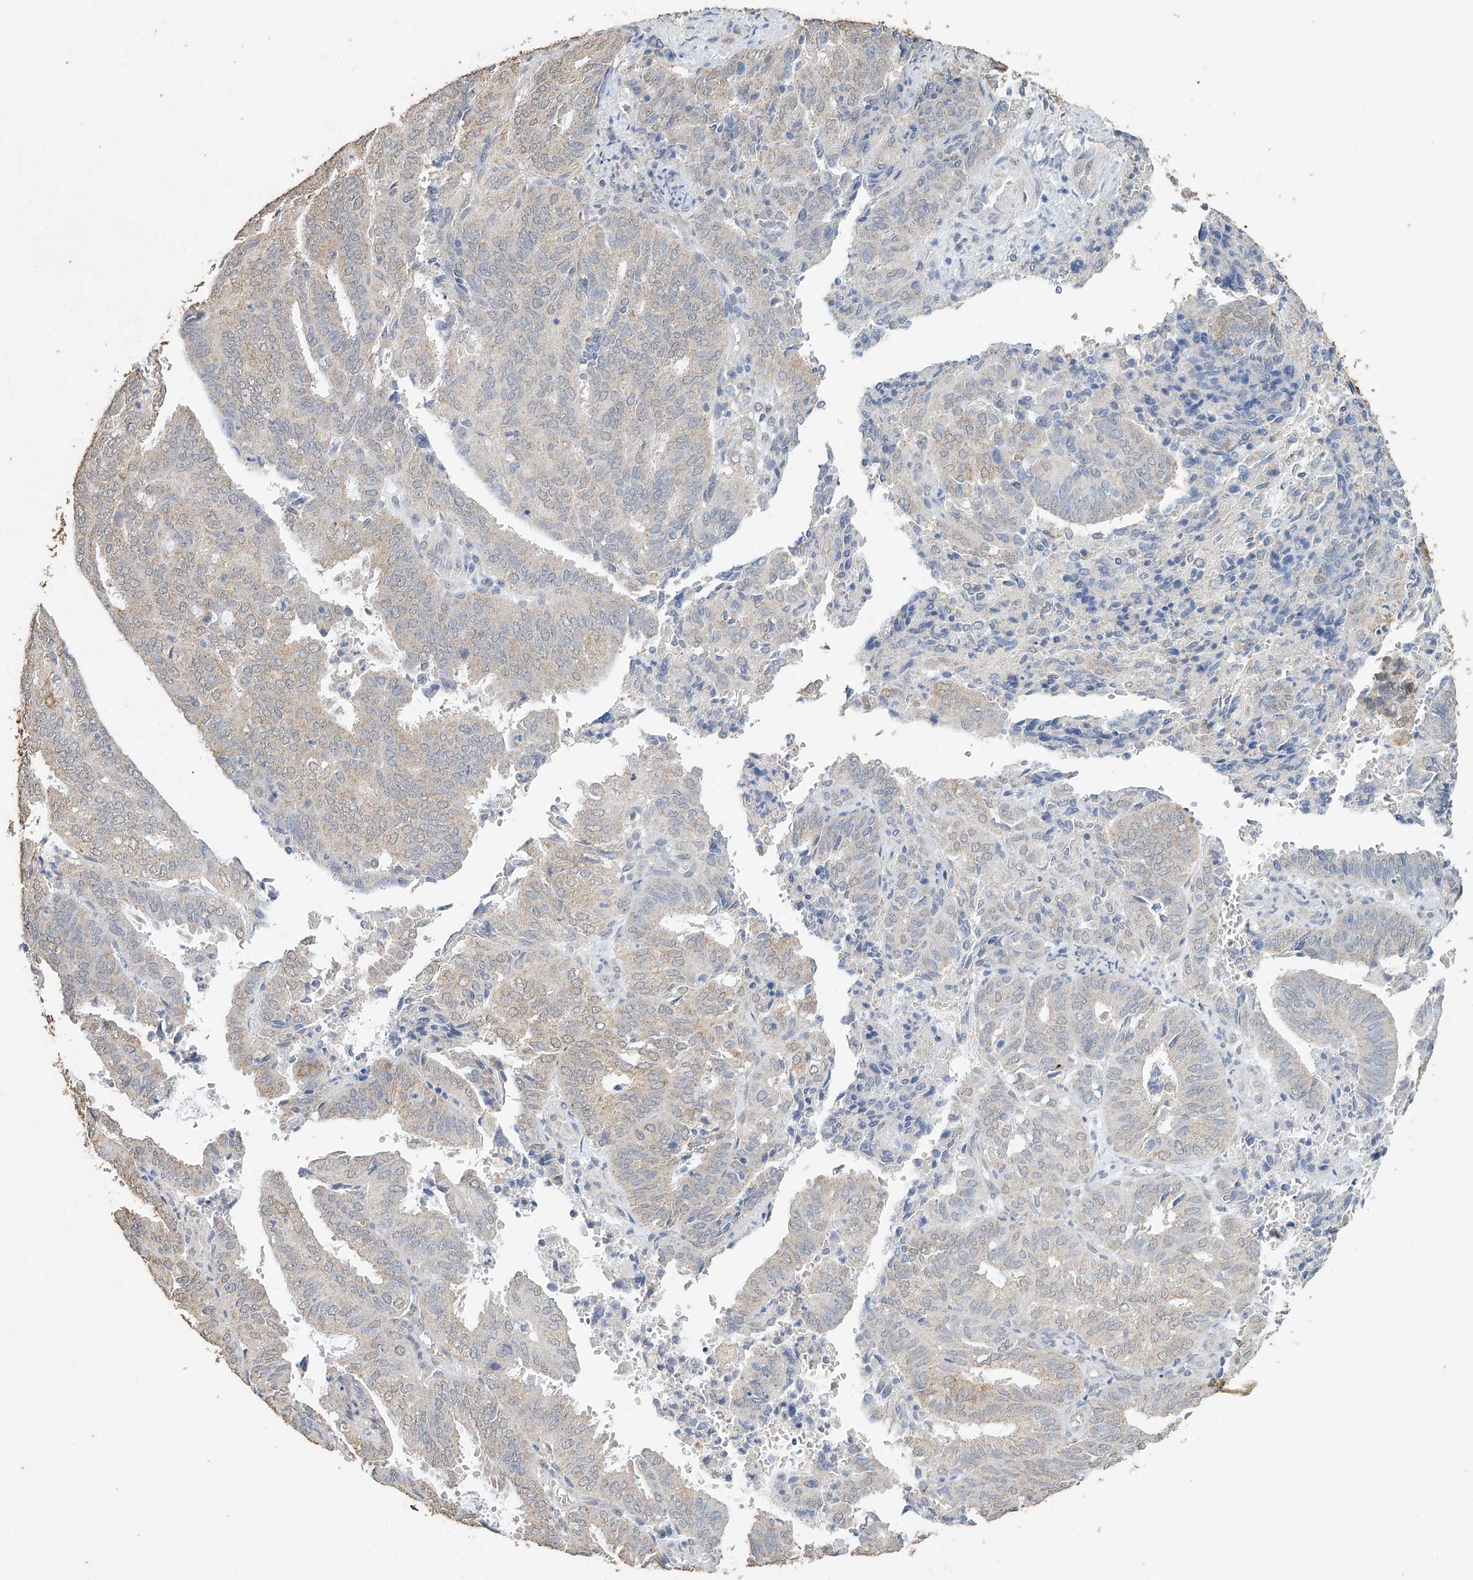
{"staining": {"intensity": "weak", "quantity": "<25%", "location": "cytoplasmic/membranous"}, "tissue": "endometrial cancer", "cell_type": "Tumor cells", "image_type": "cancer", "snomed": [{"axis": "morphology", "description": "Adenocarcinoma, NOS"}, {"axis": "topography", "description": "Uterus"}], "caption": "This is an immunohistochemistry (IHC) image of endometrial cancer (adenocarcinoma). There is no expression in tumor cells.", "gene": "CERS4", "patient": {"sex": "female", "age": 60}}